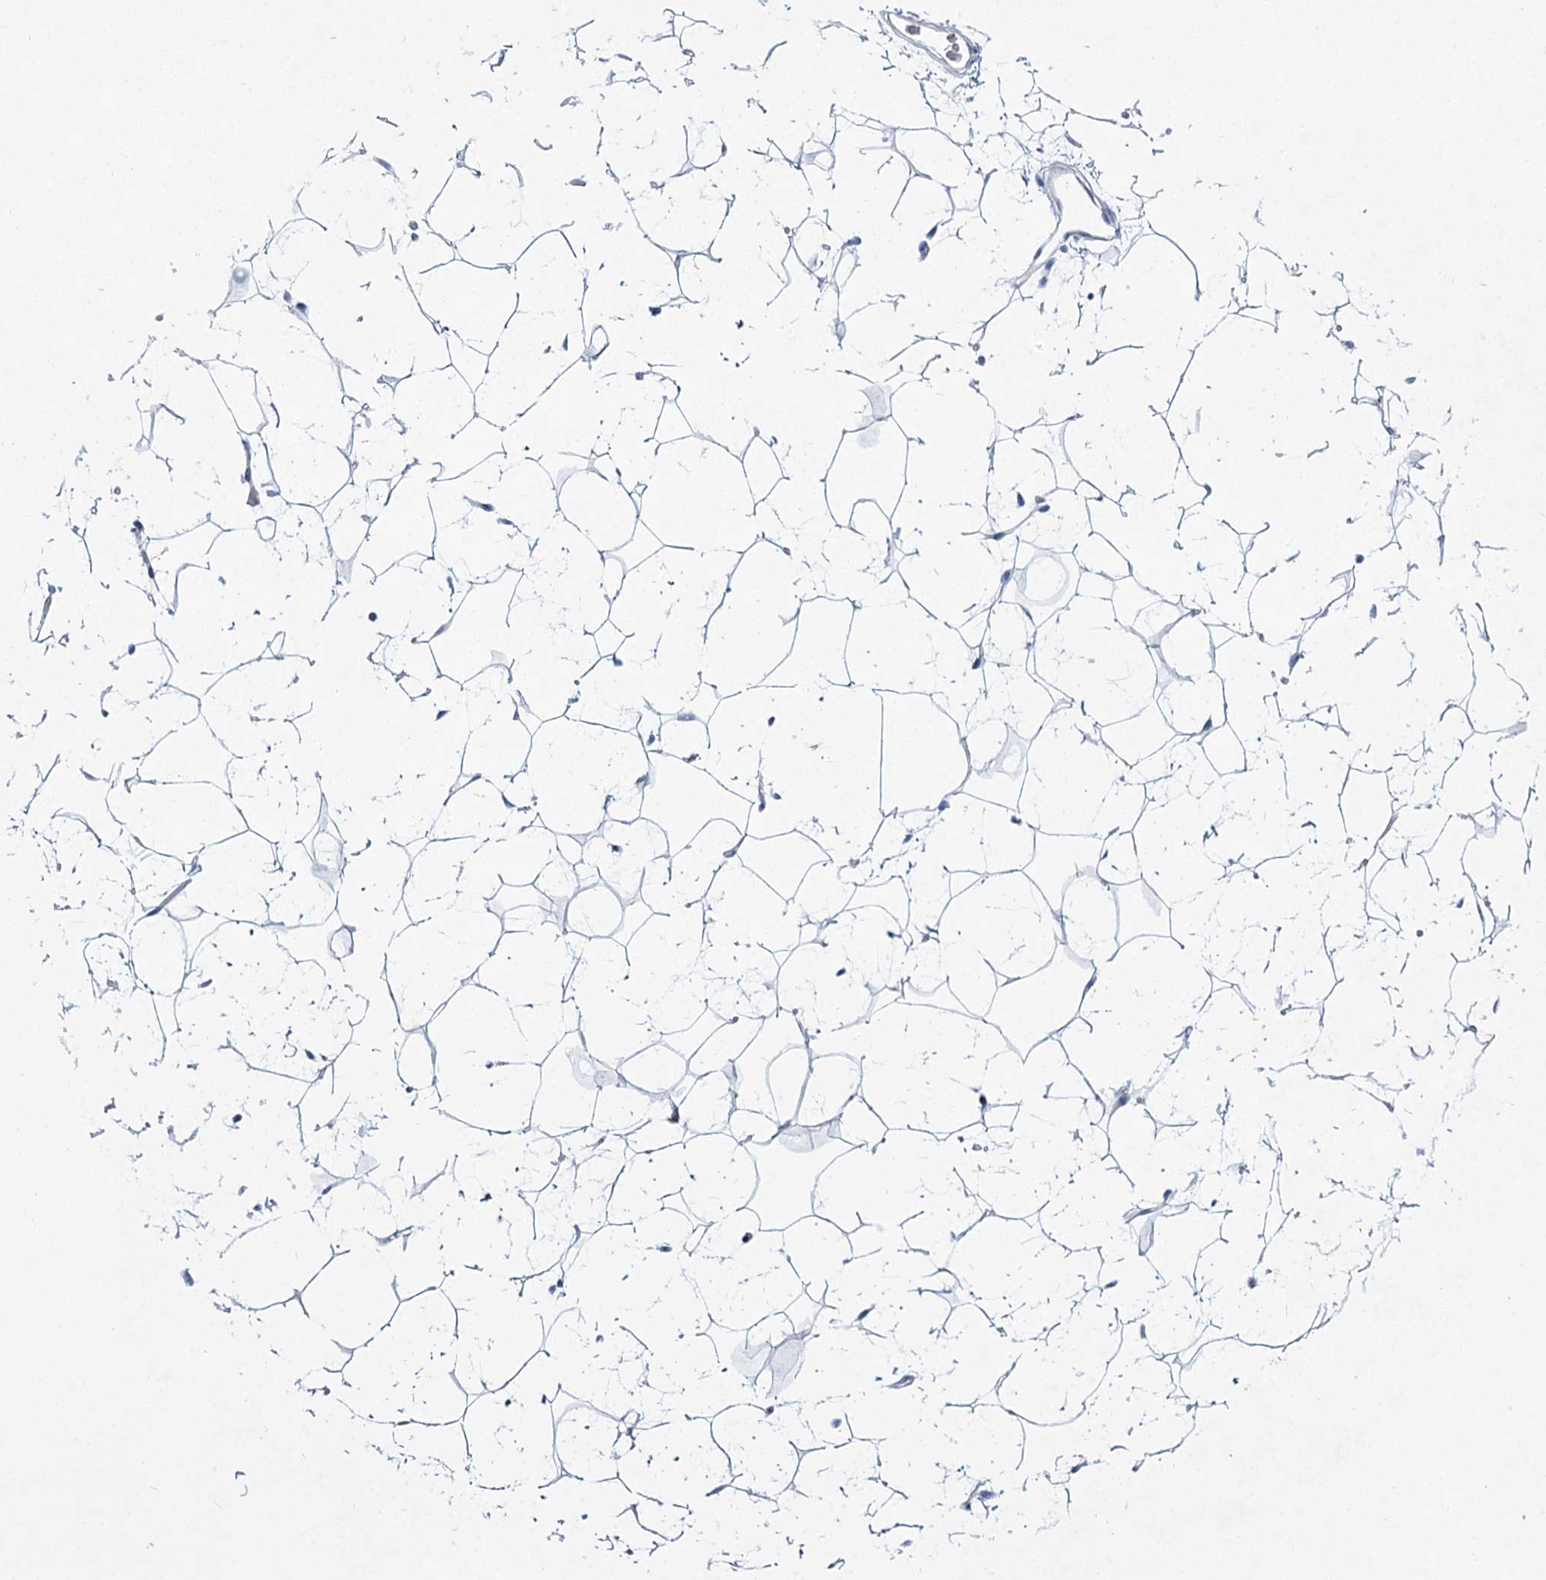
{"staining": {"intensity": "negative", "quantity": "none", "location": "none"}, "tissue": "adipose tissue", "cell_type": "Adipocytes", "image_type": "normal", "snomed": [{"axis": "morphology", "description": "Normal tissue, NOS"}, {"axis": "topography", "description": "Breast"}], "caption": "Immunohistochemical staining of benign adipose tissue shows no significant staining in adipocytes. (Stains: DAB (3,3'-diaminobenzidine) immunohistochemistry (IHC) with hematoxylin counter stain, Microscopy: brightfield microscopy at high magnification).", "gene": "SLC17A2", "patient": {"sex": "female", "age": 26}}